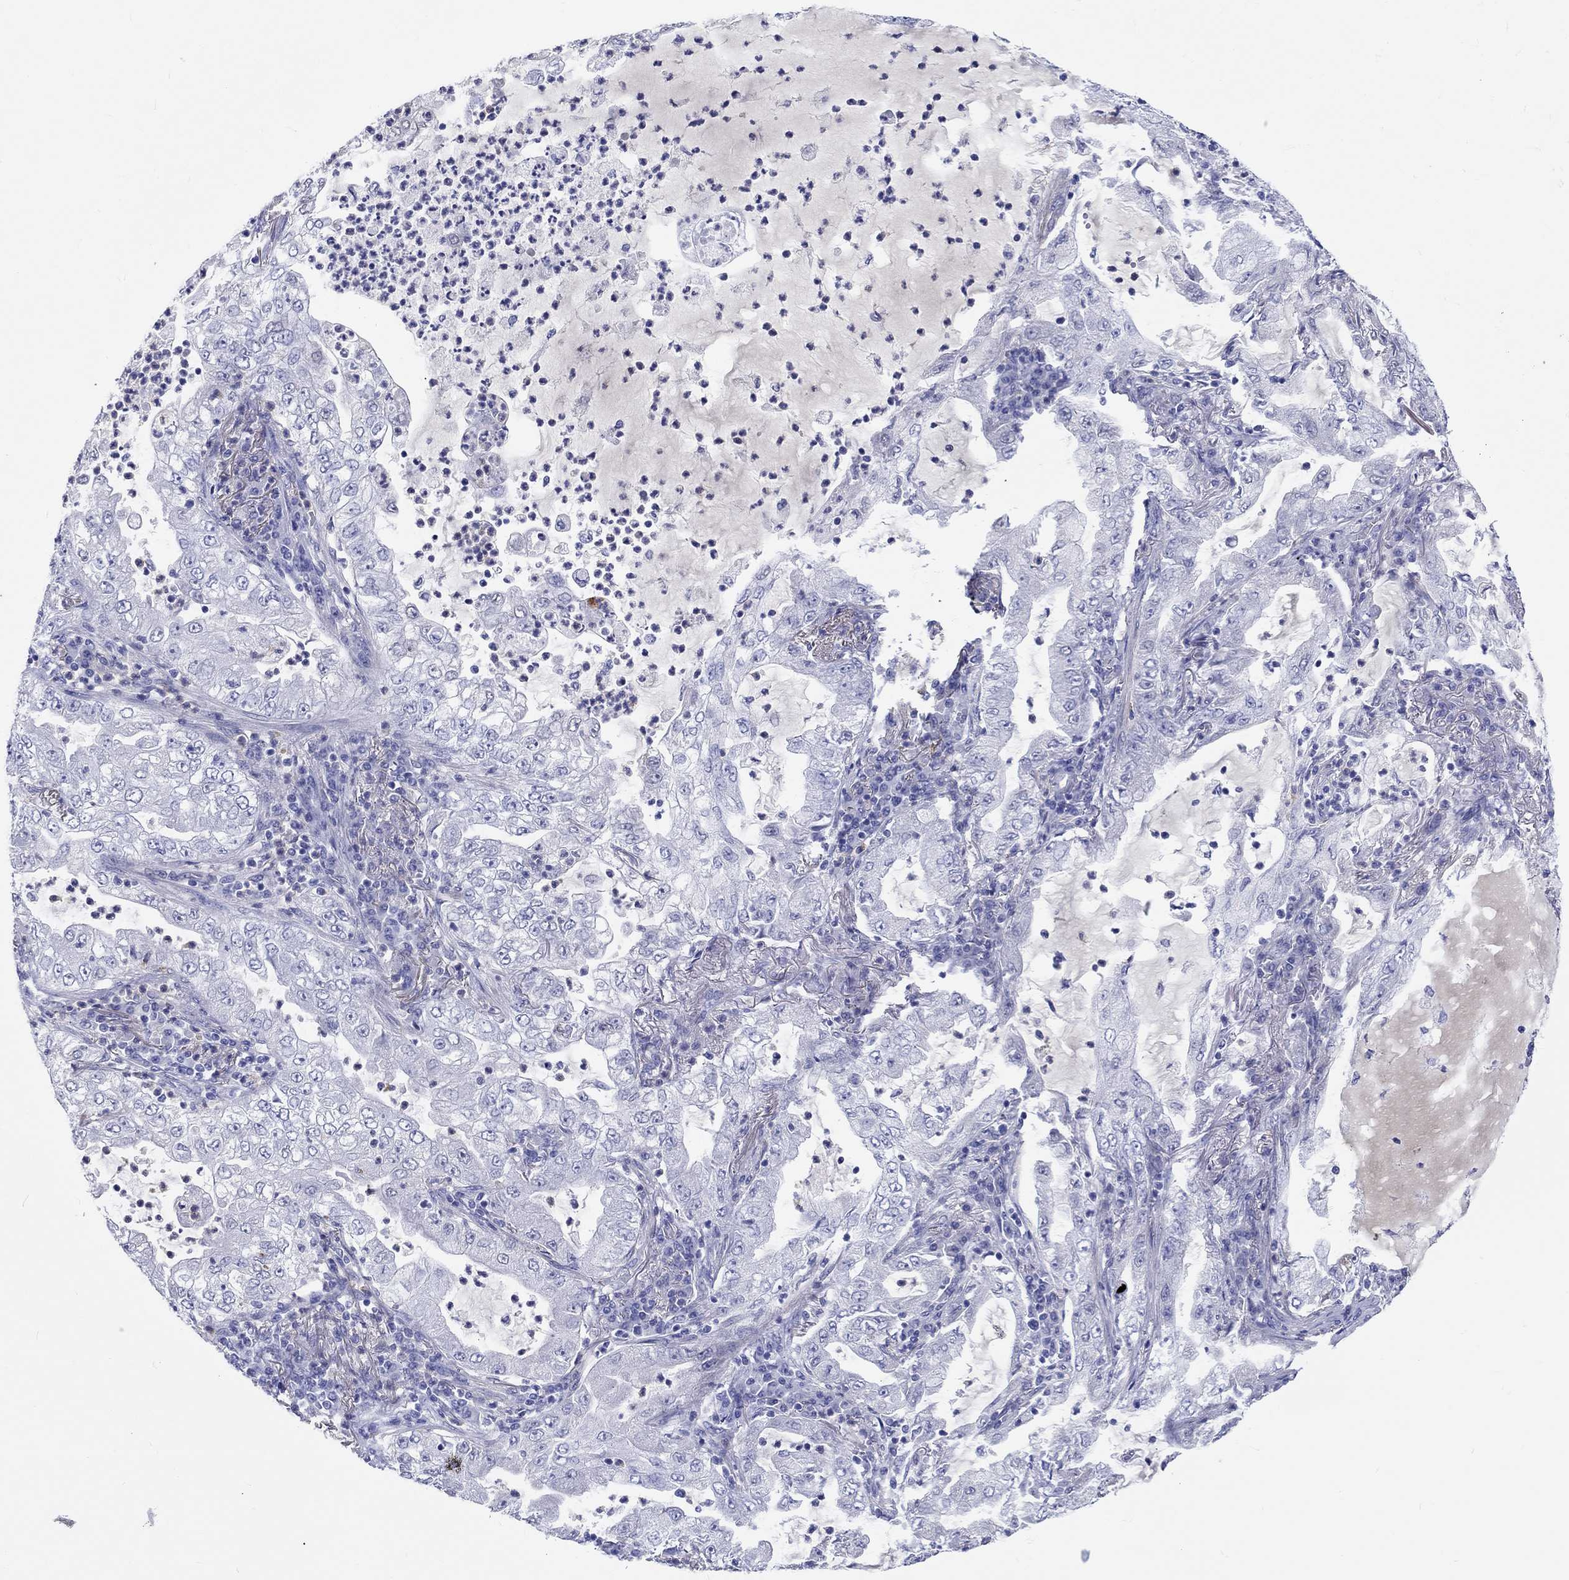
{"staining": {"intensity": "negative", "quantity": "none", "location": "none"}, "tissue": "lung cancer", "cell_type": "Tumor cells", "image_type": "cancer", "snomed": [{"axis": "morphology", "description": "Adenocarcinoma, NOS"}, {"axis": "topography", "description": "Lung"}], "caption": "An IHC image of adenocarcinoma (lung) is shown. There is no staining in tumor cells of adenocarcinoma (lung).", "gene": "CDY2B", "patient": {"sex": "female", "age": 73}}